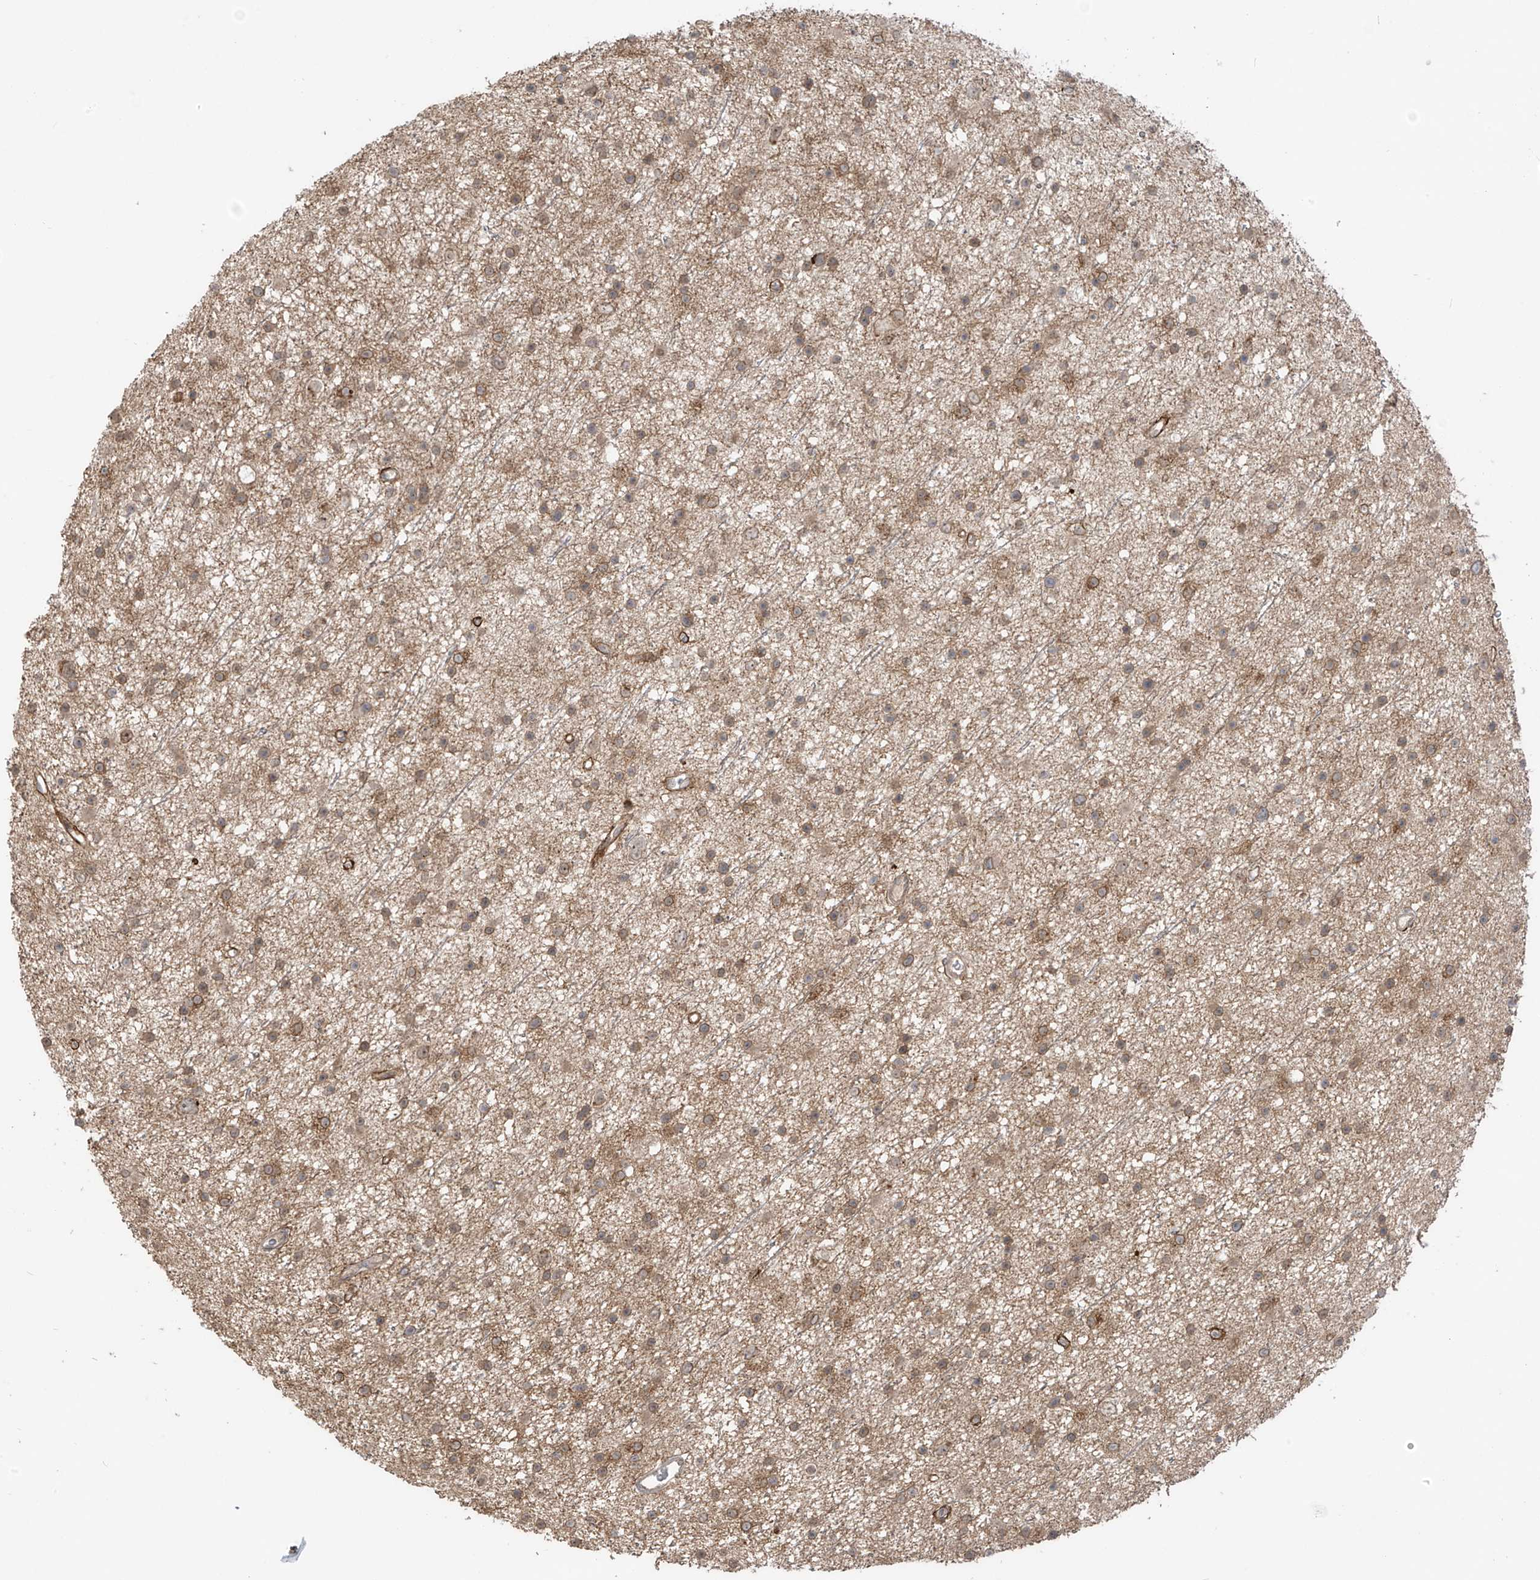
{"staining": {"intensity": "moderate", "quantity": ">75%", "location": "cytoplasmic/membranous"}, "tissue": "glioma", "cell_type": "Tumor cells", "image_type": "cancer", "snomed": [{"axis": "morphology", "description": "Glioma, malignant, Low grade"}, {"axis": "topography", "description": "Cerebral cortex"}], "caption": "There is medium levels of moderate cytoplasmic/membranous positivity in tumor cells of glioma, as demonstrated by immunohistochemical staining (brown color).", "gene": "KATNIP", "patient": {"sex": "female", "age": 39}}